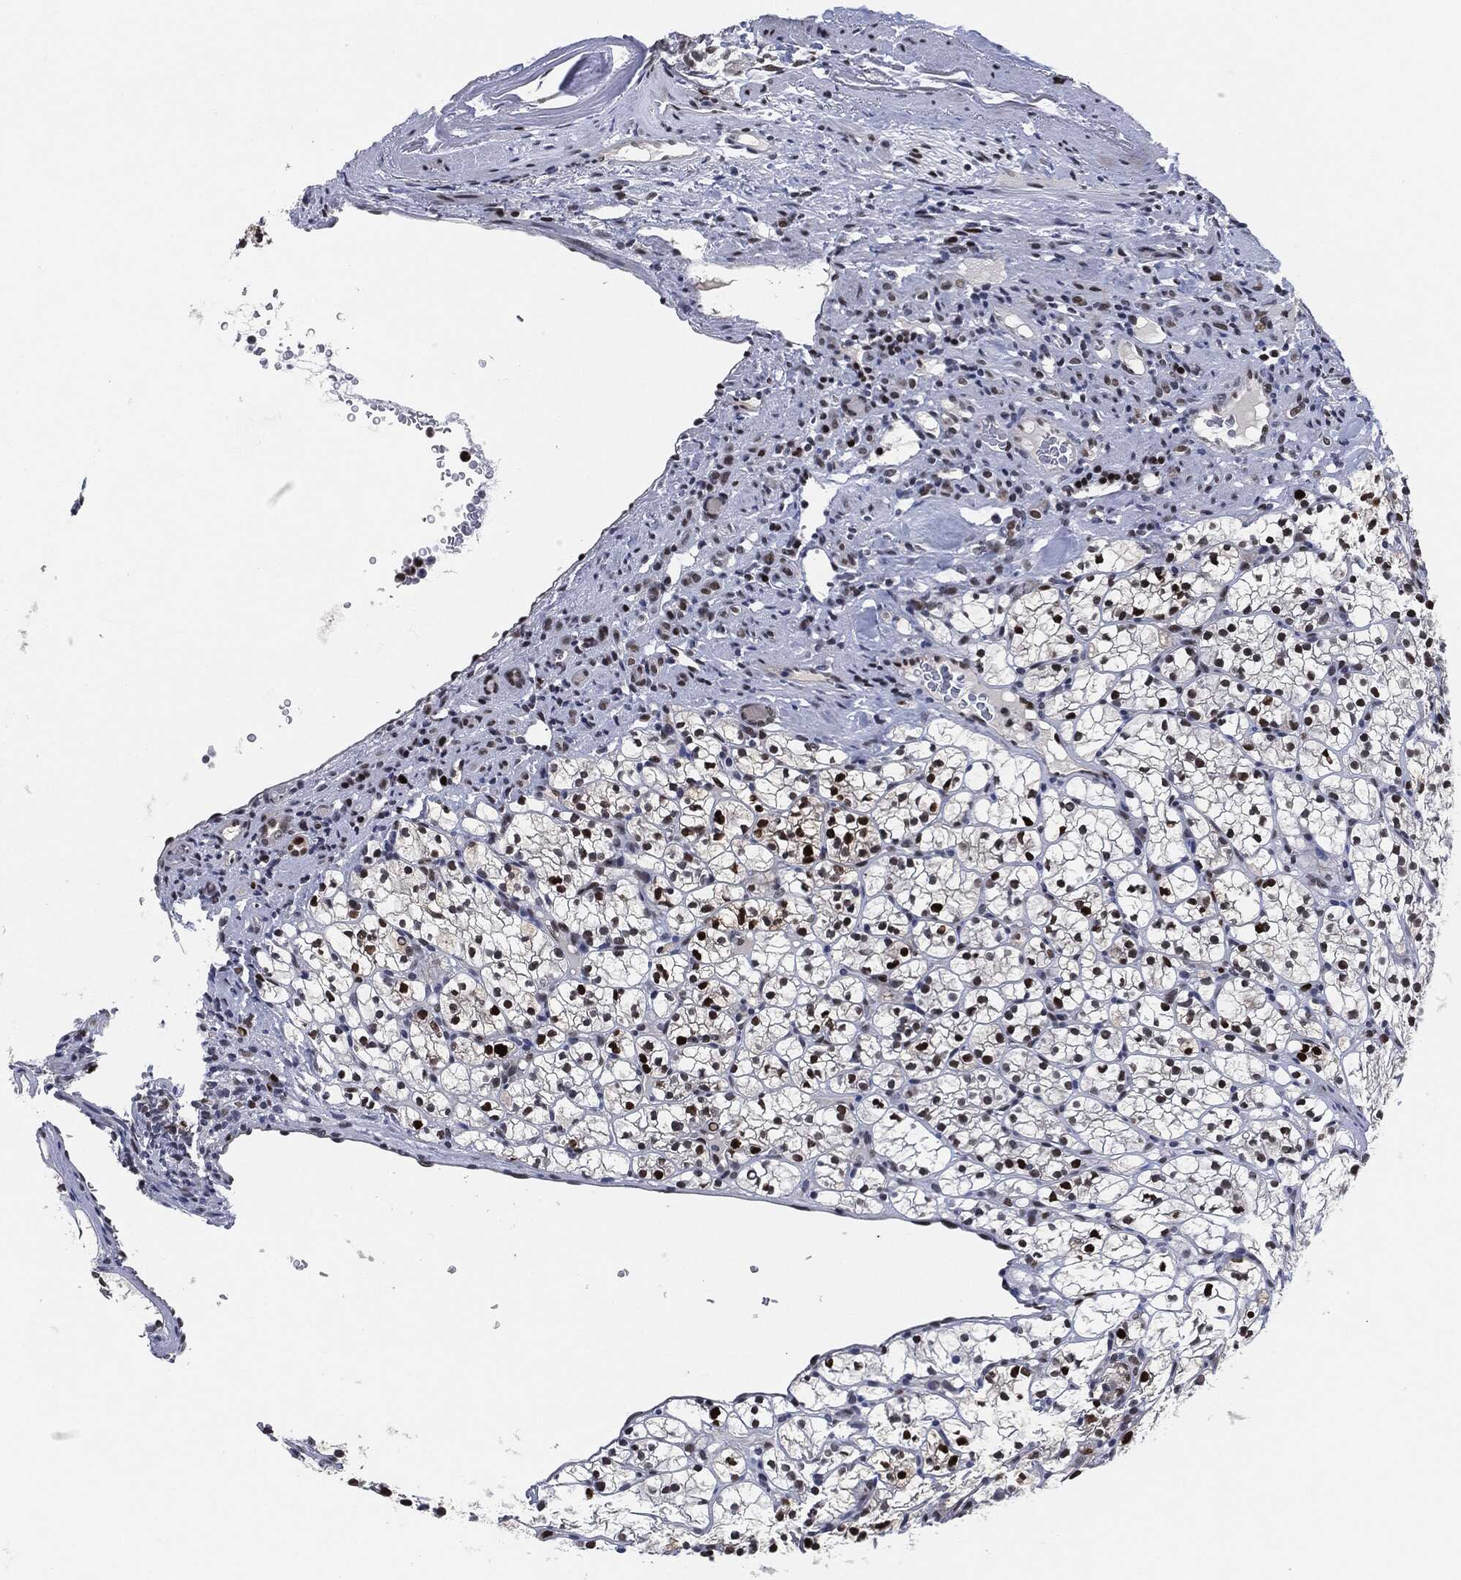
{"staining": {"intensity": "strong", "quantity": "25%-75%", "location": "nuclear"}, "tissue": "renal cancer", "cell_type": "Tumor cells", "image_type": "cancer", "snomed": [{"axis": "morphology", "description": "Adenocarcinoma, NOS"}, {"axis": "topography", "description": "Kidney"}], "caption": "High-power microscopy captured an immunohistochemistry image of adenocarcinoma (renal), revealing strong nuclear staining in approximately 25%-75% of tumor cells.", "gene": "PCNA", "patient": {"sex": "female", "age": 89}}